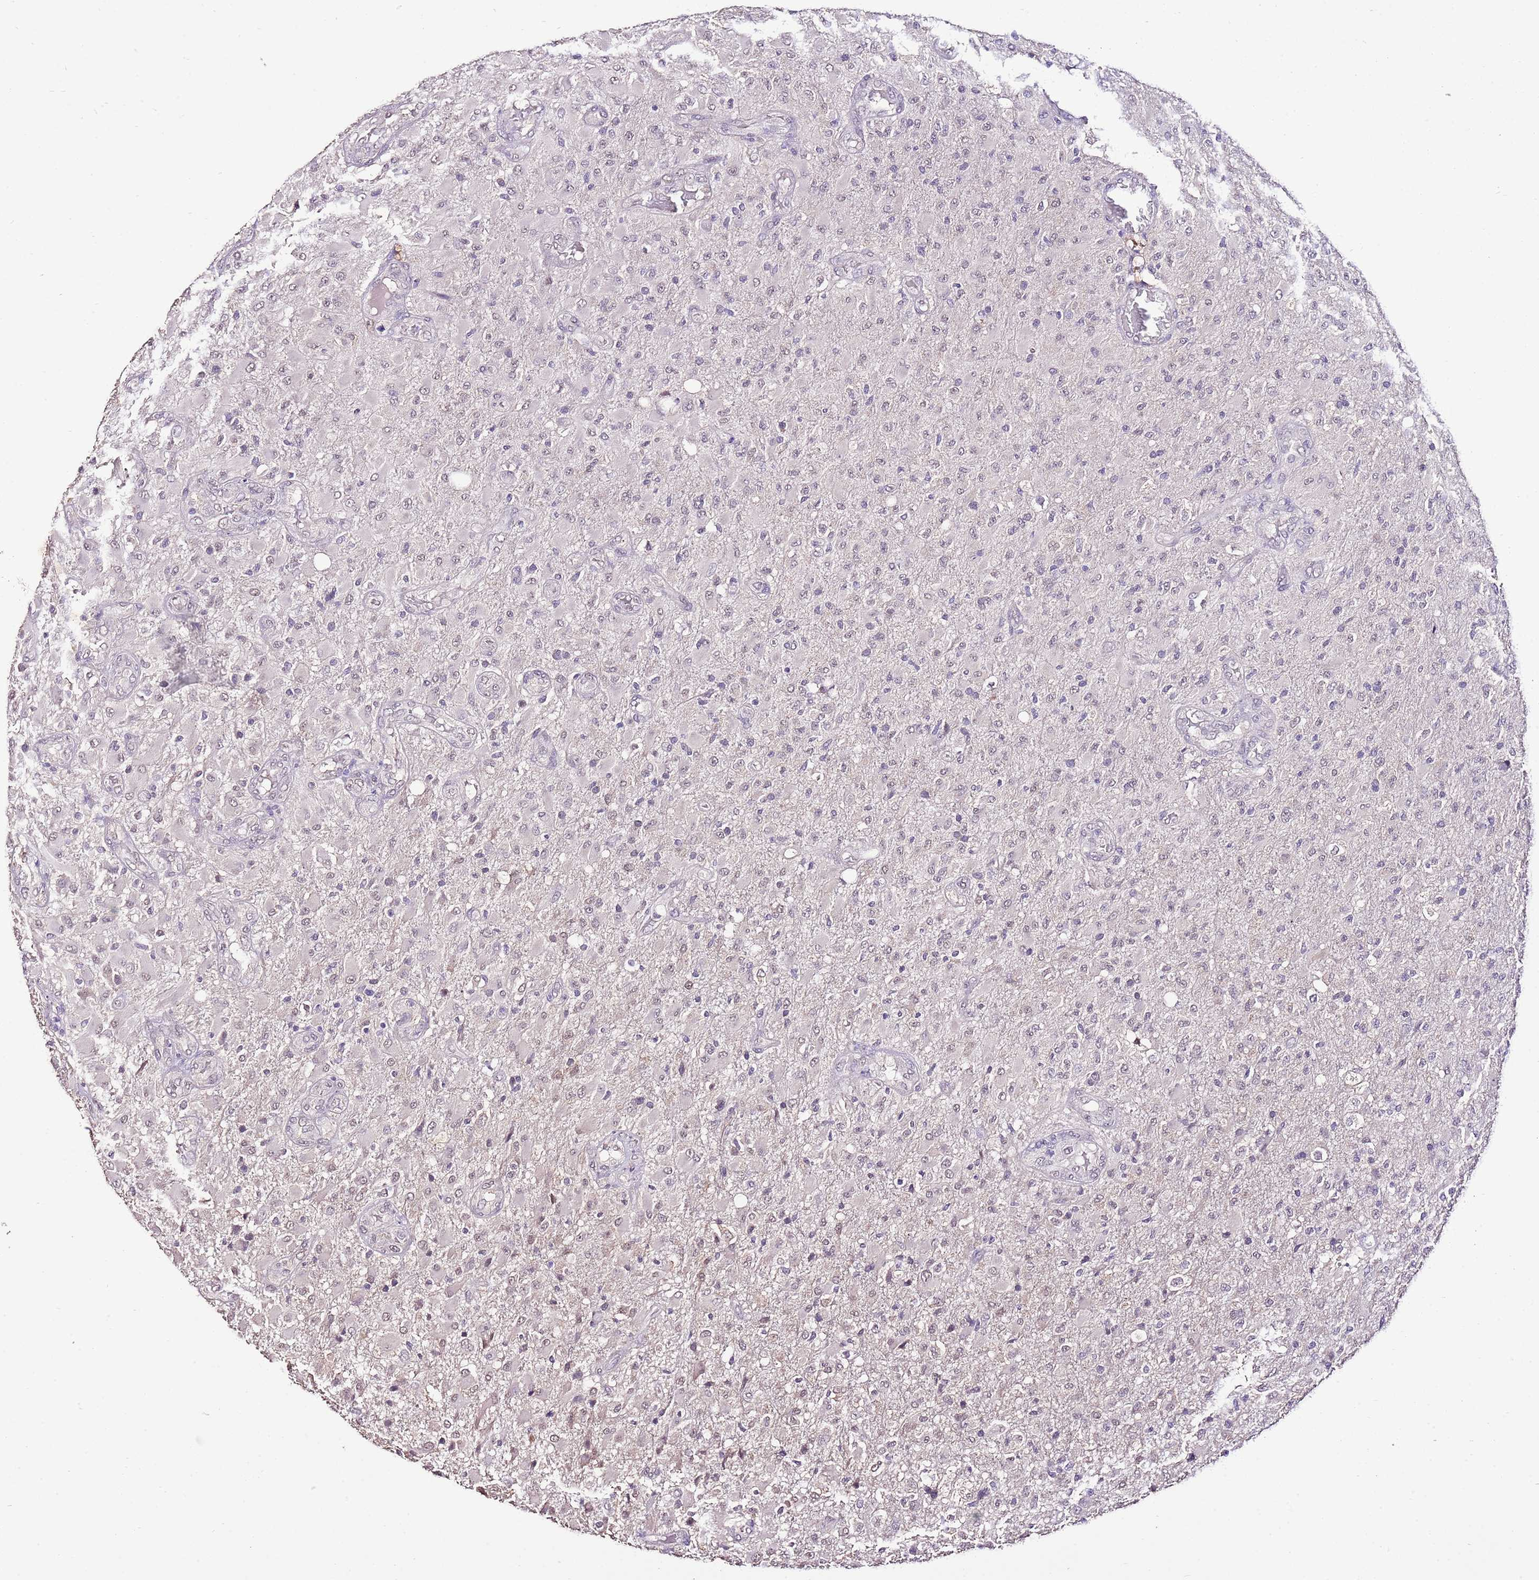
{"staining": {"intensity": "weak", "quantity": "25%-75%", "location": "nuclear"}, "tissue": "glioma", "cell_type": "Tumor cells", "image_type": "cancer", "snomed": [{"axis": "morphology", "description": "Glioma, malignant, Low grade"}, {"axis": "topography", "description": "Brain"}], "caption": "Immunohistochemical staining of glioma shows low levels of weak nuclear staining in about 25%-75% of tumor cells.", "gene": "IZUMO4", "patient": {"sex": "male", "age": 65}}